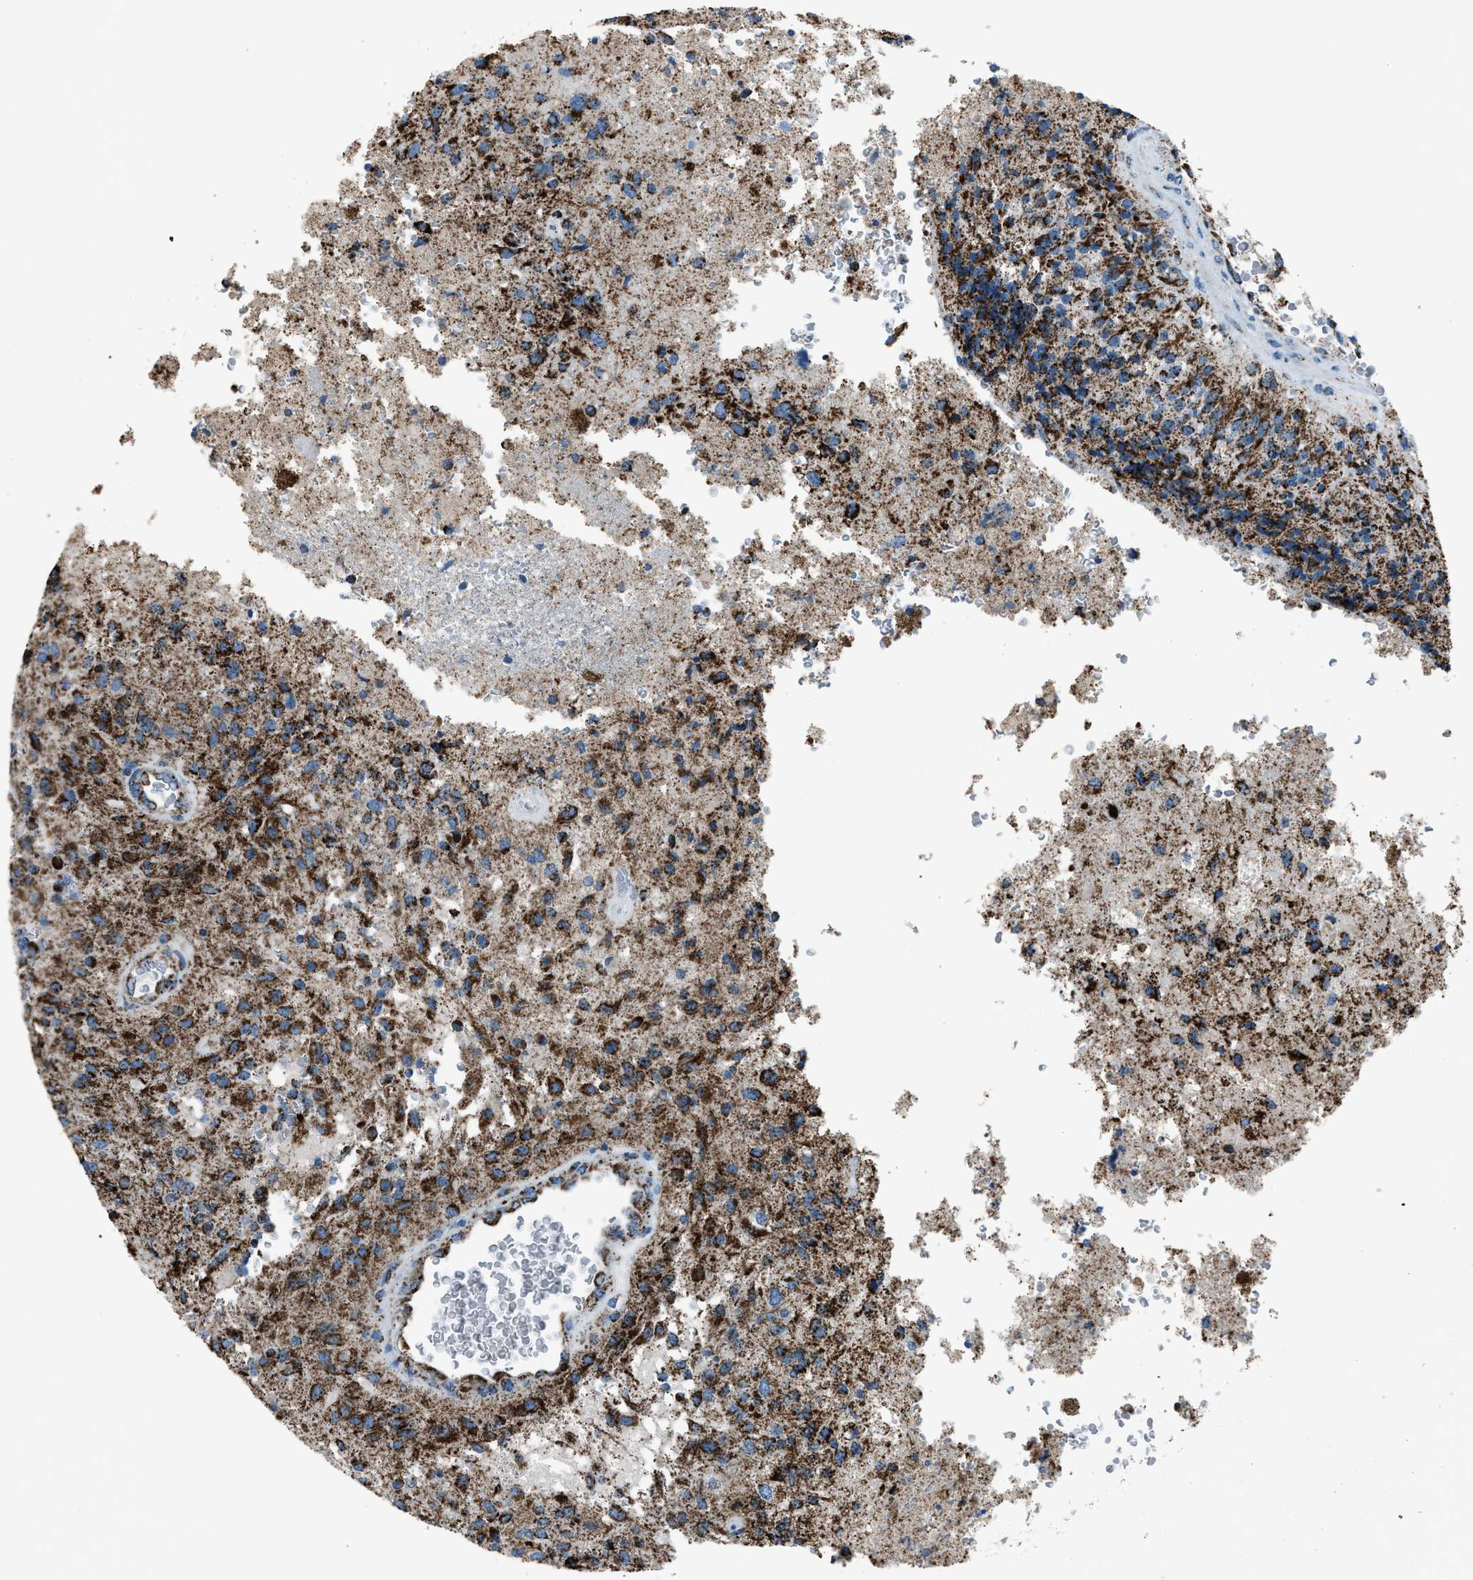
{"staining": {"intensity": "moderate", "quantity": ">75%", "location": "cytoplasmic/membranous"}, "tissue": "glioma", "cell_type": "Tumor cells", "image_type": "cancer", "snomed": [{"axis": "morphology", "description": "Normal tissue, NOS"}, {"axis": "morphology", "description": "Glioma, malignant, High grade"}, {"axis": "topography", "description": "Cerebral cortex"}], "caption": "Protein expression analysis of glioma reveals moderate cytoplasmic/membranous staining in about >75% of tumor cells.", "gene": "MDH2", "patient": {"sex": "male", "age": 77}}